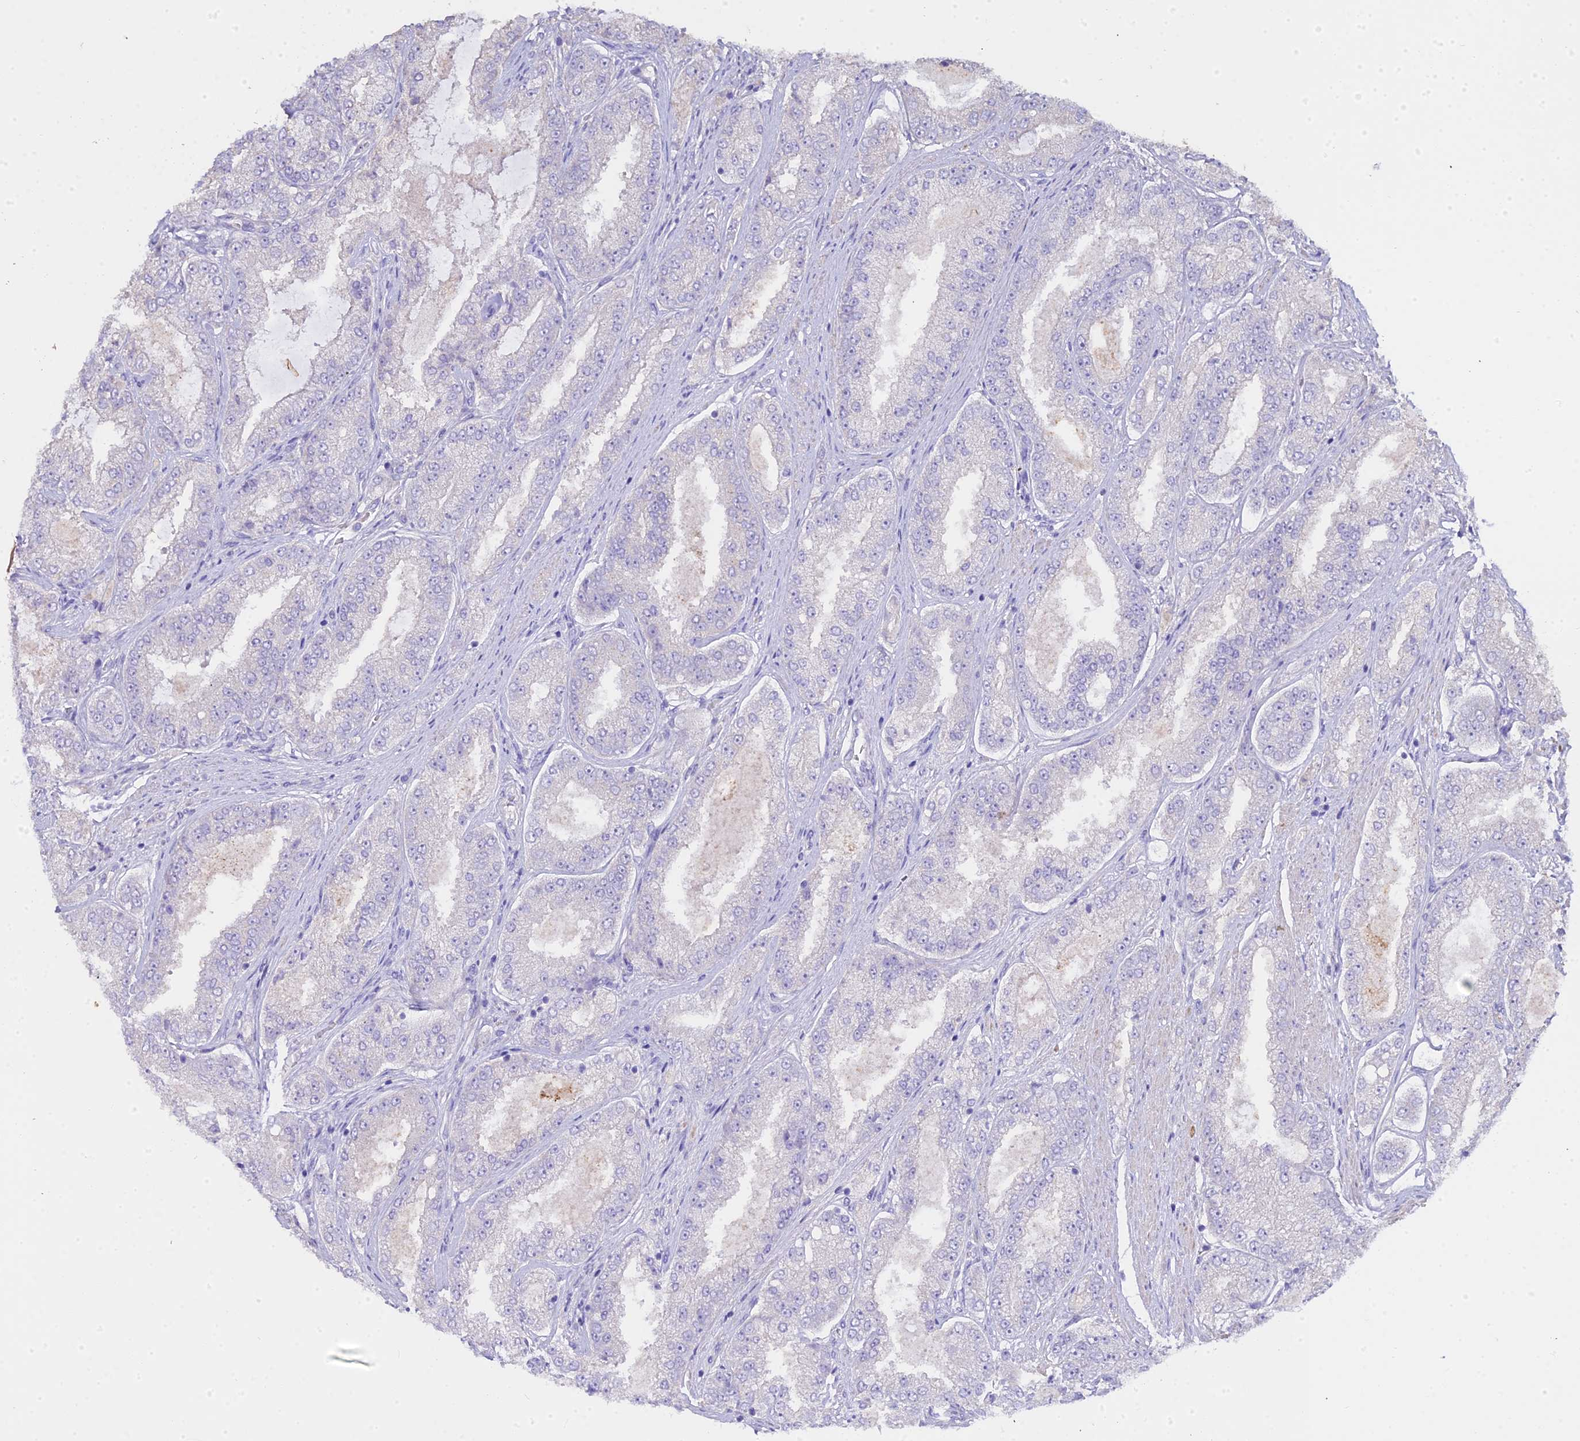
{"staining": {"intensity": "negative", "quantity": "none", "location": "none"}, "tissue": "prostate cancer", "cell_type": "Tumor cells", "image_type": "cancer", "snomed": [{"axis": "morphology", "description": "Adenocarcinoma, High grade"}, {"axis": "topography", "description": "Prostate"}], "caption": "The image demonstrates no significant staining in tumor cells of prostate adenocarcinoma (high-grade).", "gene": "GLYAT", "patient": {"sex": "male", "age": 71}}